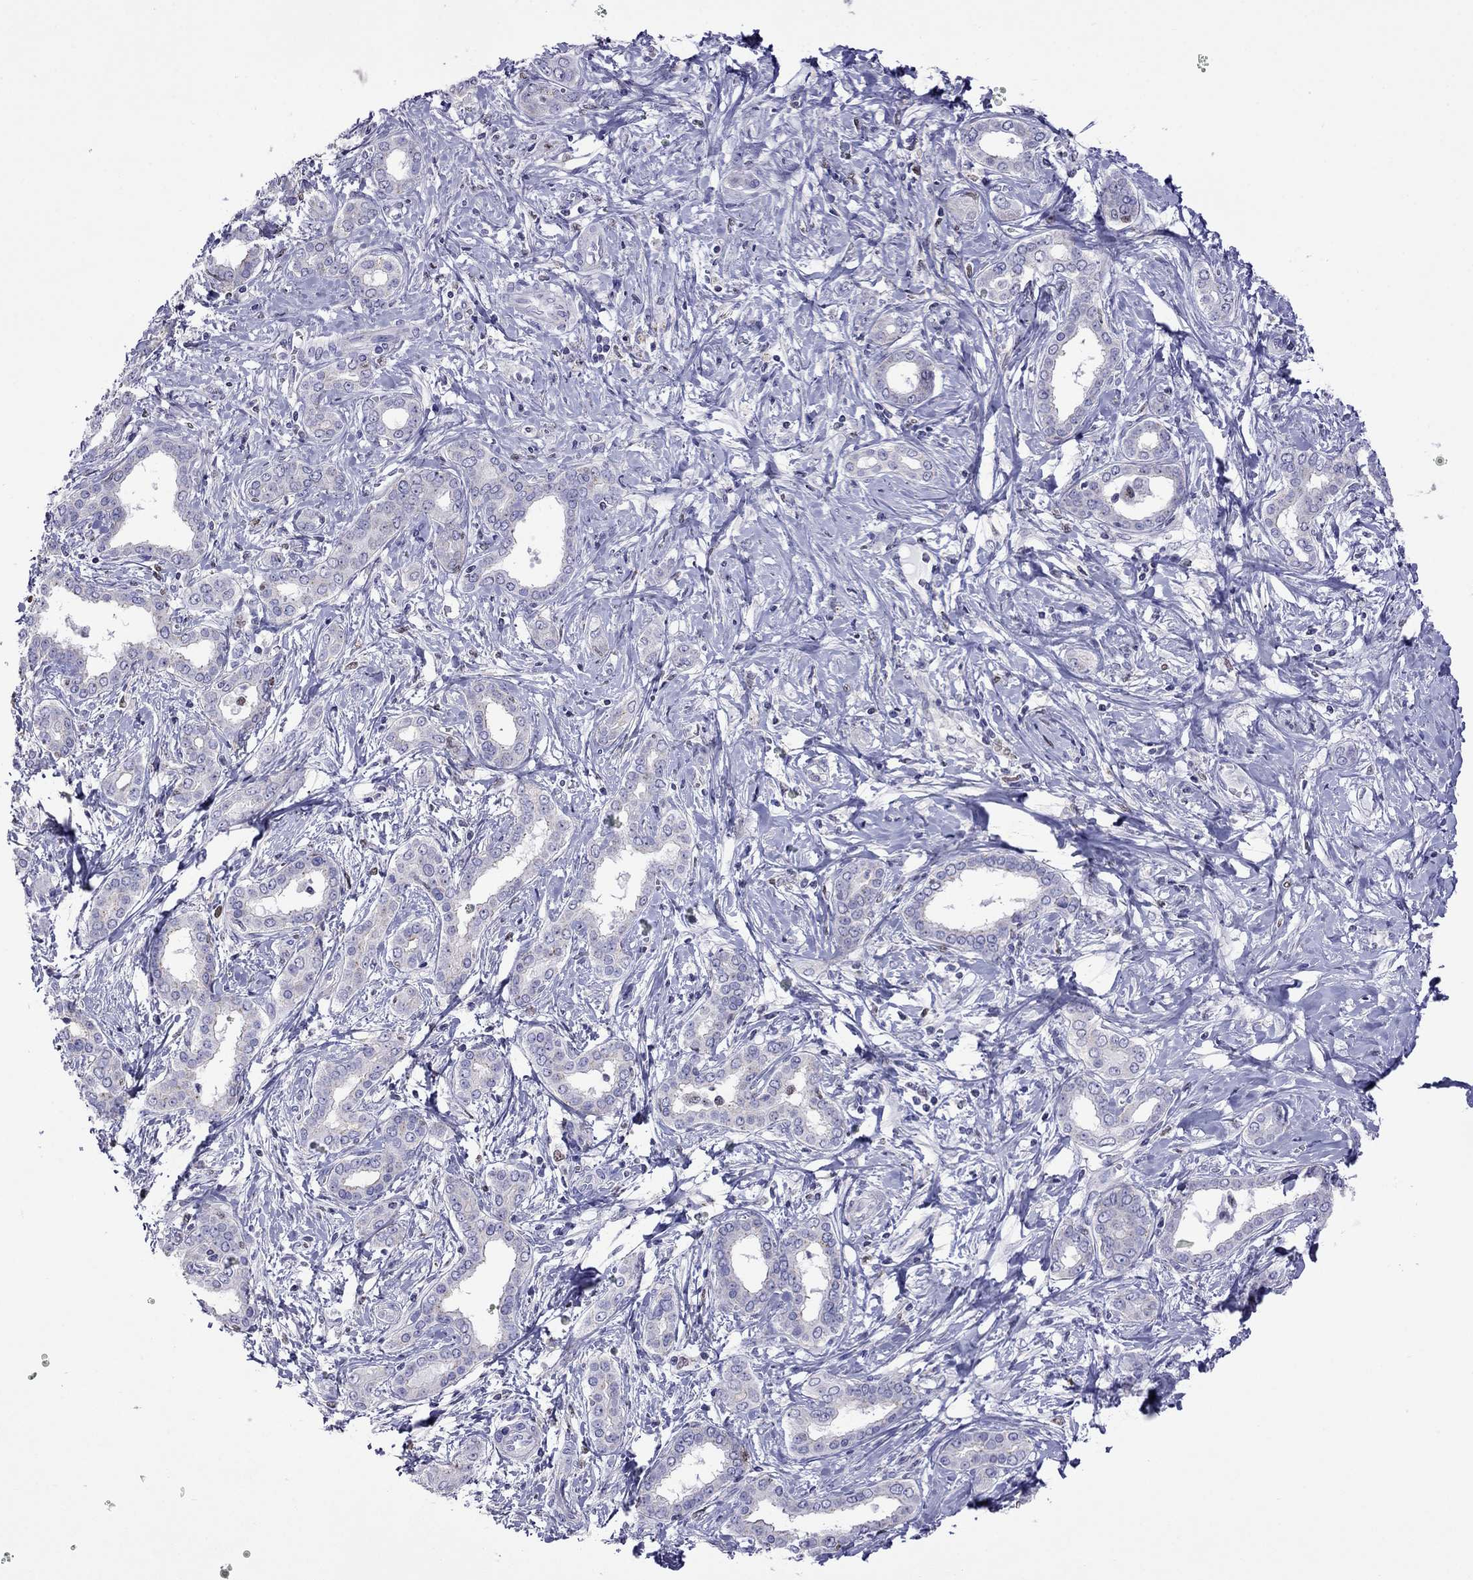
{"staining": {"intensity": "negative", "quantity": "none", "location": "none"}, "tissue": "liver cancer", "cell_type": "Tumor cells", "image_type": "cancer", "snomed": [{"axis": "morphology", "description": "Cholangiocarcinoma"}, {"axis": "topography", "description": "Liver"}], "caption": "Histopathology image shows no significant protein positivity in tumor cells of cholangiocarcinoma (liver).", "gene": "MPZ", "patient": {"sex": "female", "age": 47}}